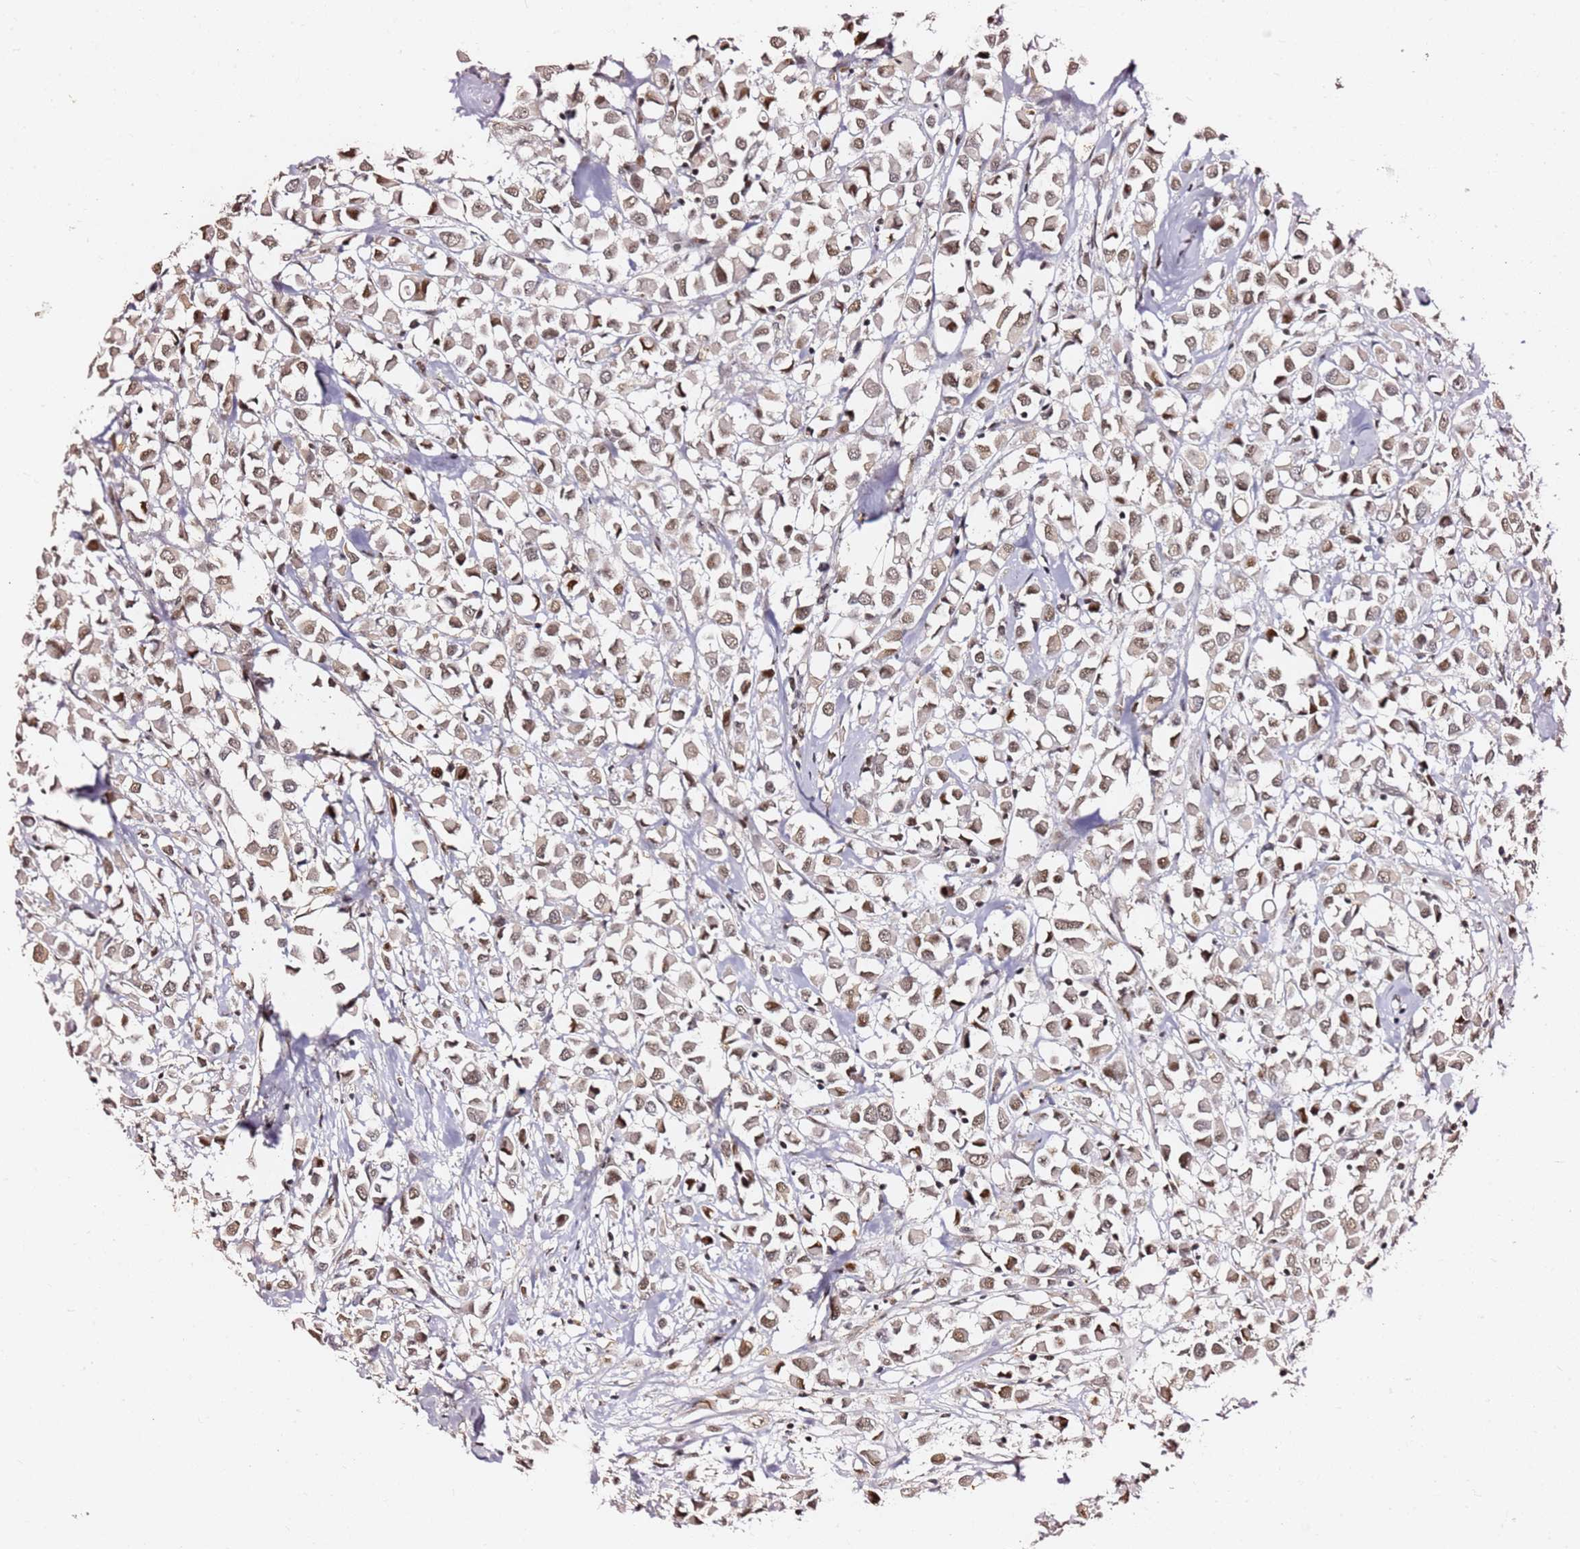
{"staining": {"intensity": "moderate", "quantity": ">75%", "location": "nuclear"}, "tissue": "breast cancer", "cell_type": "Tumor cells", "image_type": "cancer", "snomed": [{"axis": "morphology", "description": "Duct carcinoma"}, {"axis": "topography", "description": "Breast"}], "caption": "Immunohistochemistry micrograph of intraductal carcinoma (breast) stained for a protein (brown), which demonstrates medium levels of moderate nuclear positivity in approximately >75% of tumor cells.", "gene": "FCF1", "patient": {"sex": "female", "age": 61}}